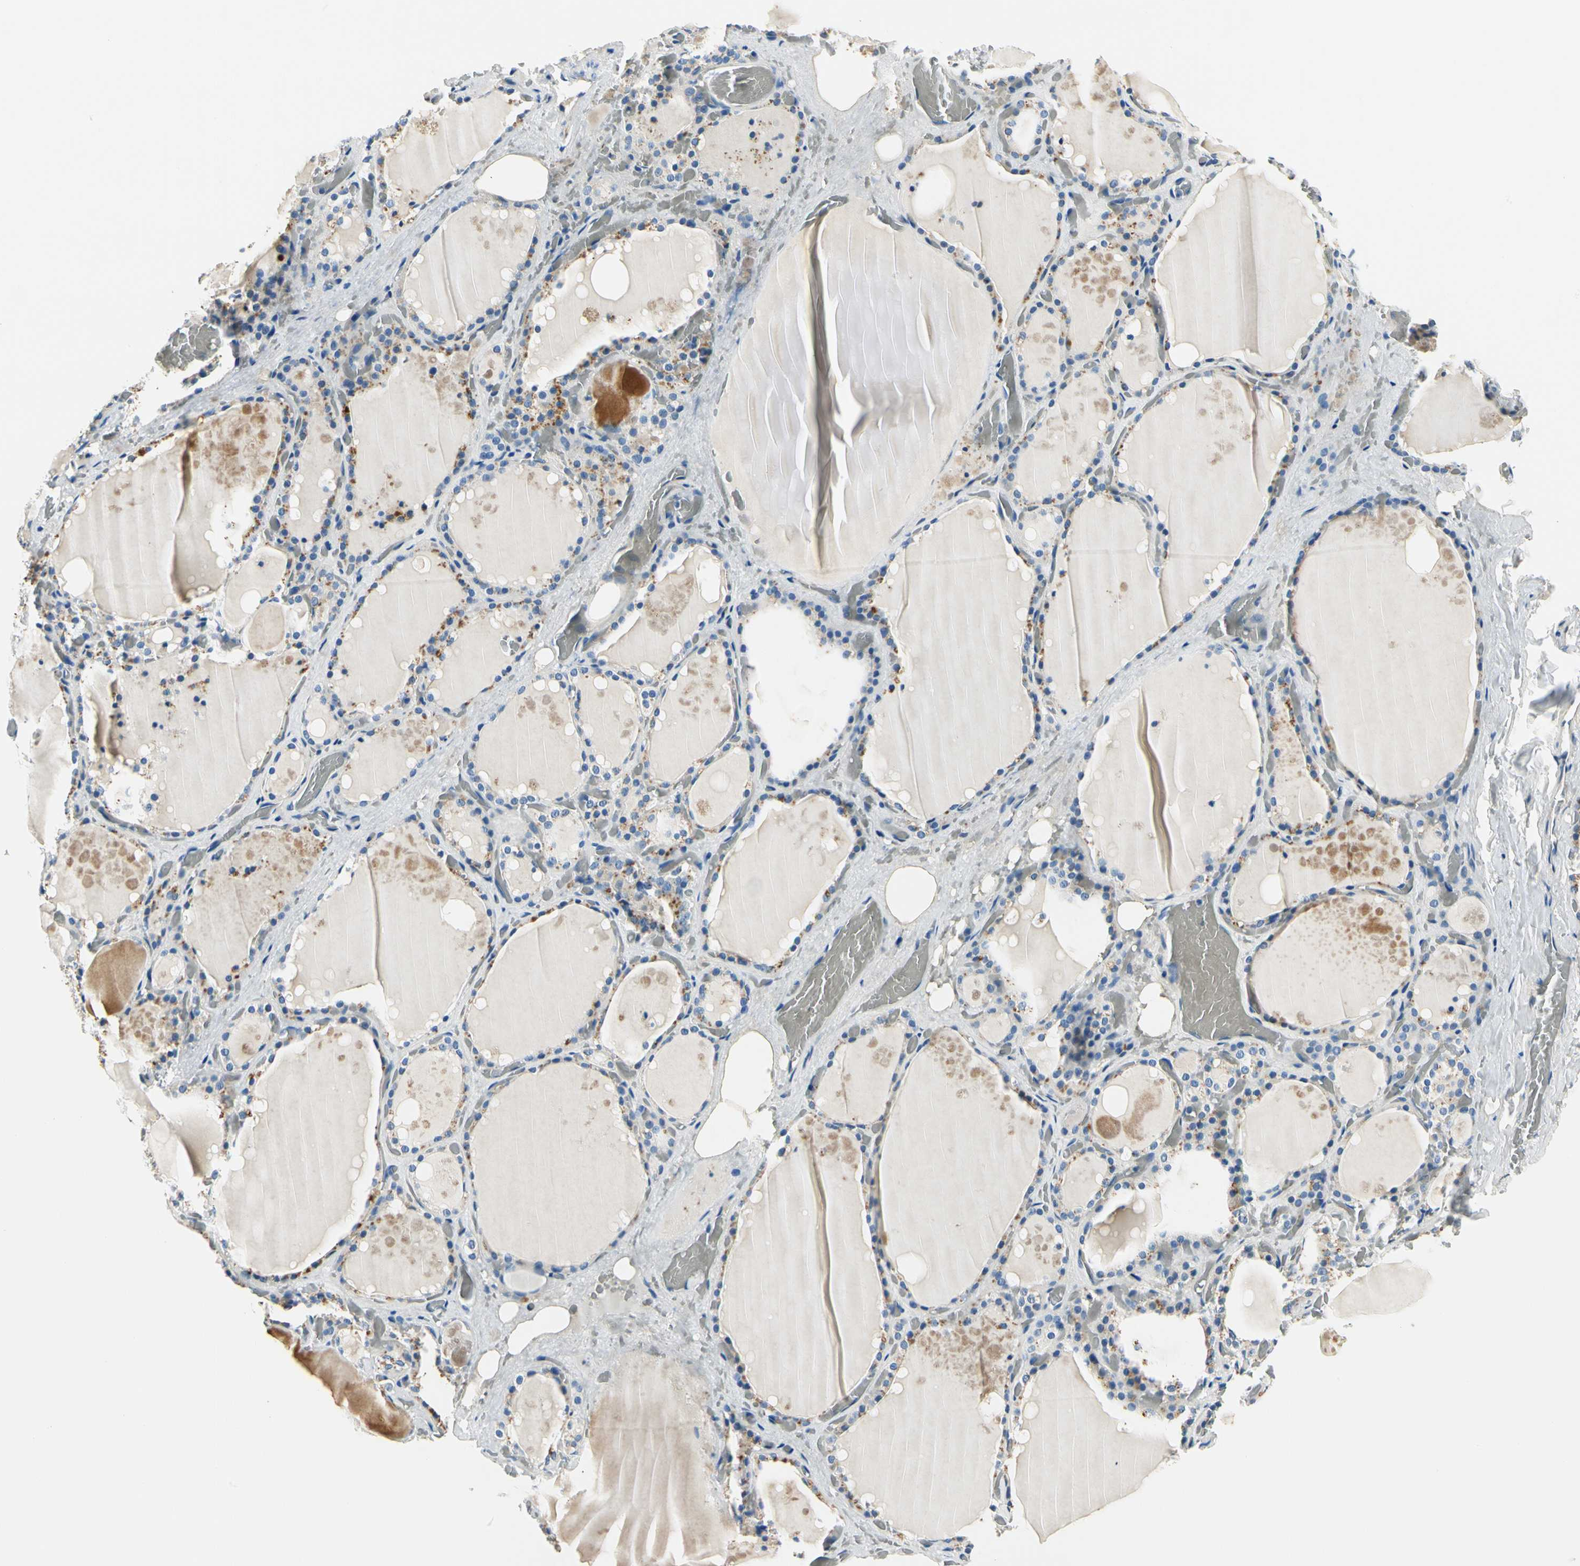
{"staining": {"intensity": "moderate", "quantity": "25%-75%", "location": "cytoplasmic/membranous"}, "tissue": "thyroid gland", "cell_type": "Glandular cells", "image_type": "normal", "snomed": [{"axis": "morphology", "description": "Normal tissue, NOS"}, {"axis": "topography", "description": "Thyroid gland"}], "caption": "High-power microscopy captured an IHC micrograph of normal thyroid gland, revealing moderate cytoplasmic/membranous positivity in about 25%-75% of glandular cells.", "gene": "TGFBR3", "patient": {"sex": "male", "age": 61}}